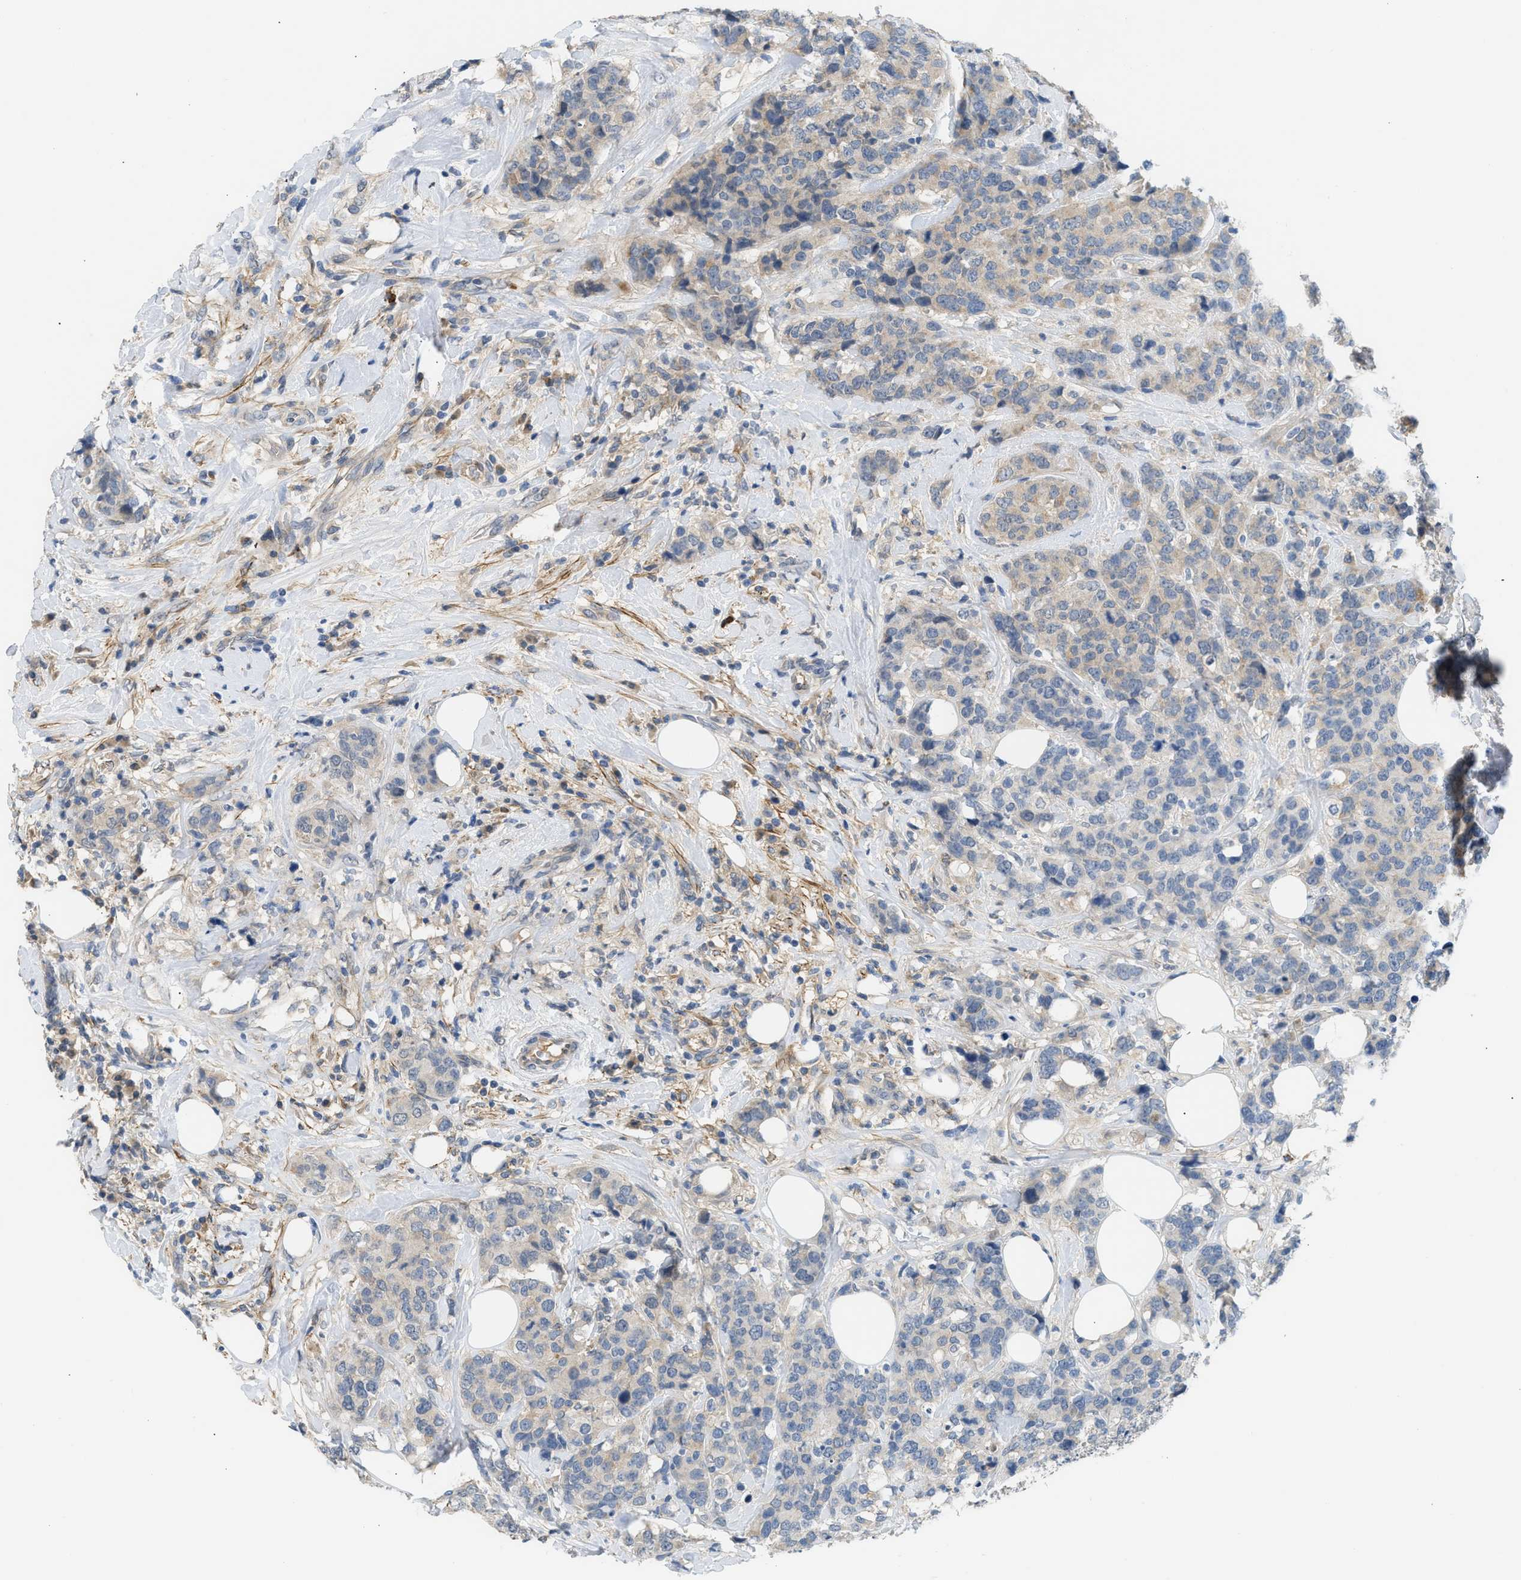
{"staining": {"intensity": "weak", "quantity": "<25%", "location": "cytoplasmic/membranous"}, "tissue": "breast cancer", "cell_type": "Tumor cells", "image_type": "cancer", "snomed": [{"axis": "morphology", "description": "Lobular carcinoma"}, {"axis": "topography", "description": "Breast"}], "caption": "This is a image of immunohistochemistry staining of breast cancer (lobular carcinoma), which shows no staining in tumor cells.", "gene": "RHBDF2", "patient": {"sex": "female", "age": 59}}